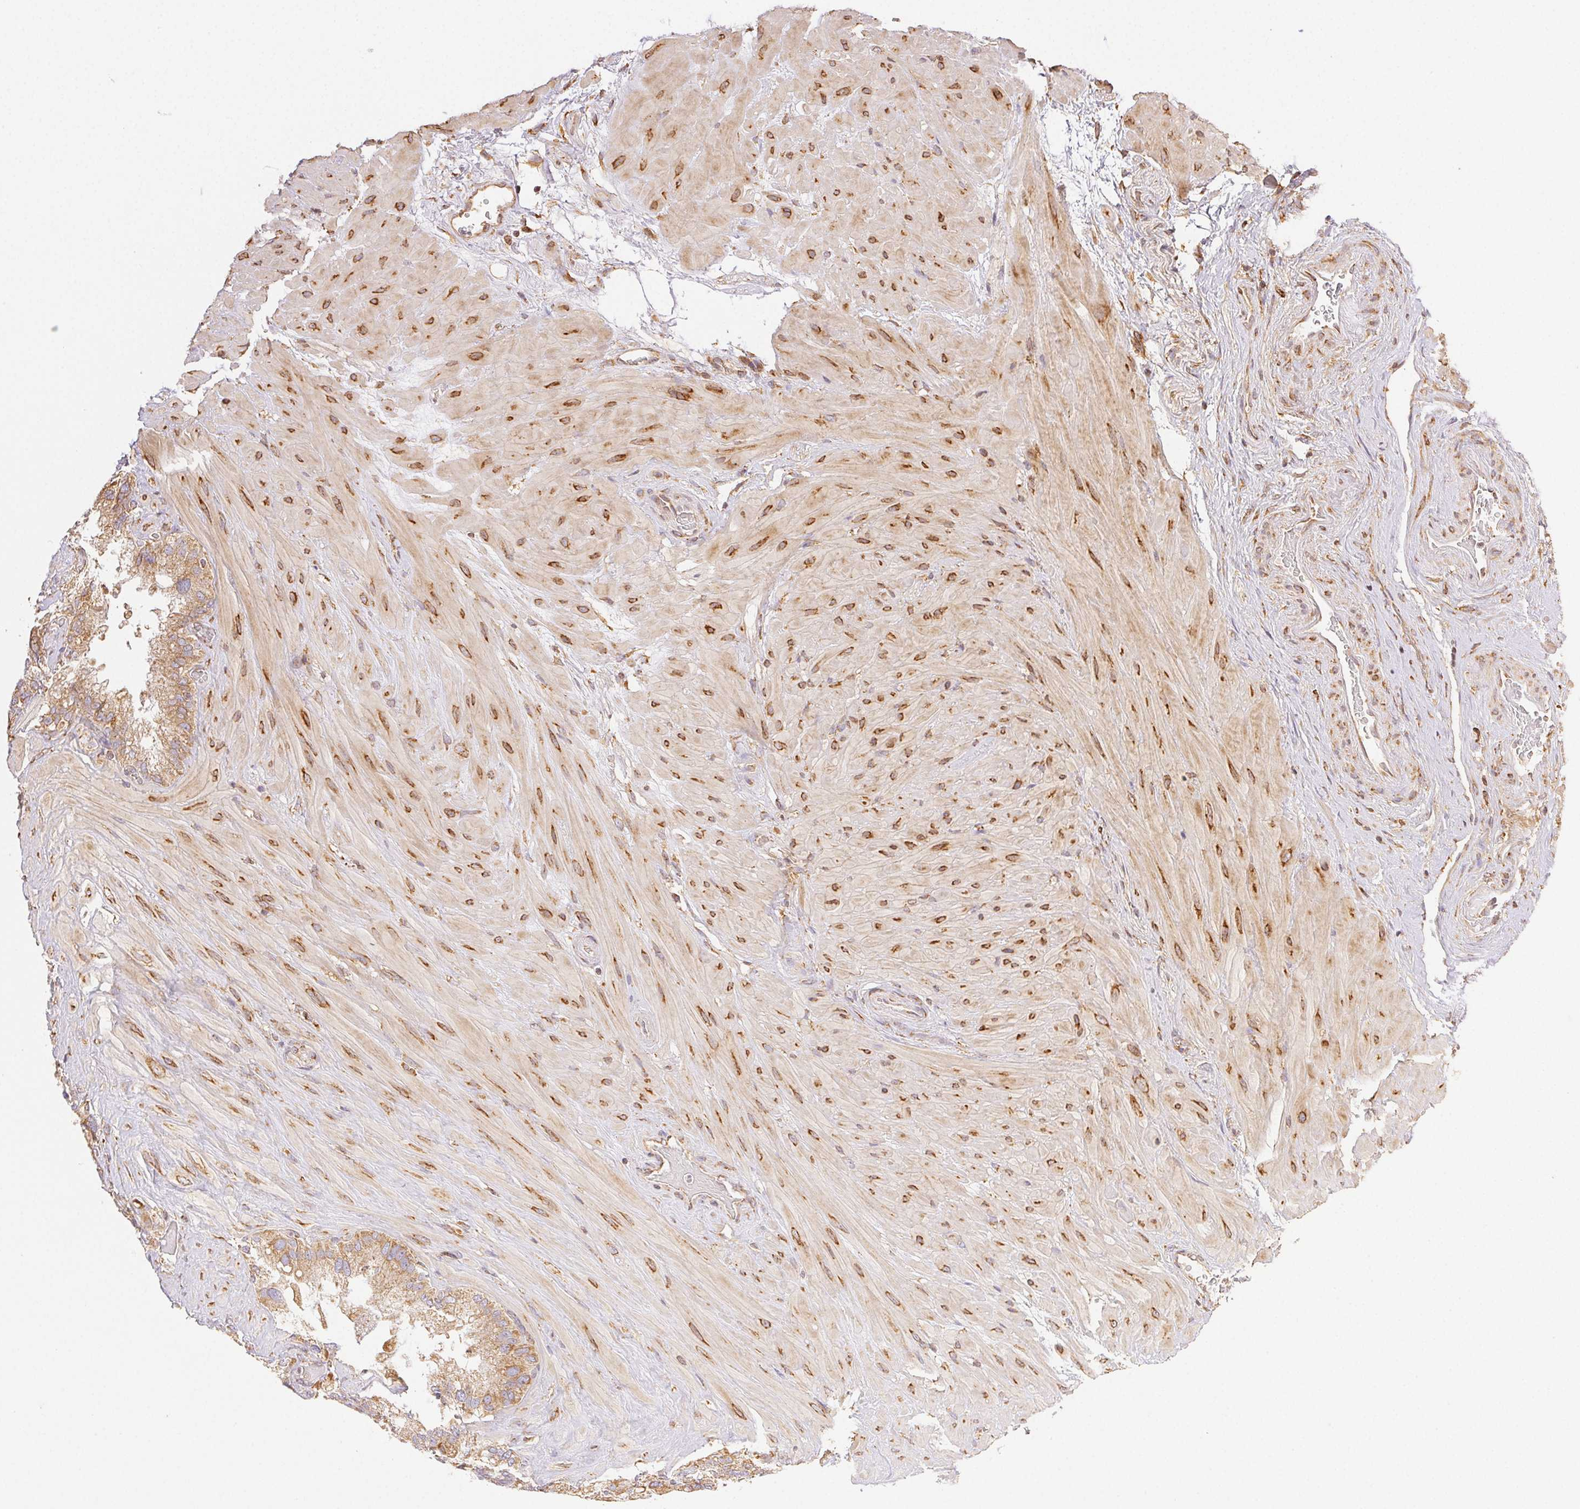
{"staining": {"intensity": "moderate", "quantity": ">75%", "location": "cytoplasmic/membranous"}, "tissue": "seminal vesicle", "cell_type": "Glandular cells", "image_type": "normal", "snomed": [{"axis": "morphology", "description": "Normal tissue, NOS"}, {"axis": "topography", "description": "Seminal veicle"}], "caption": "Seminal vesicle stained with a brown dye reveals moderate cytoplasmic/membranous positive expression in about >75% of glandular cells.", "gene": "ENTREP1", "patient": {"sex": "male", "age": 60}}